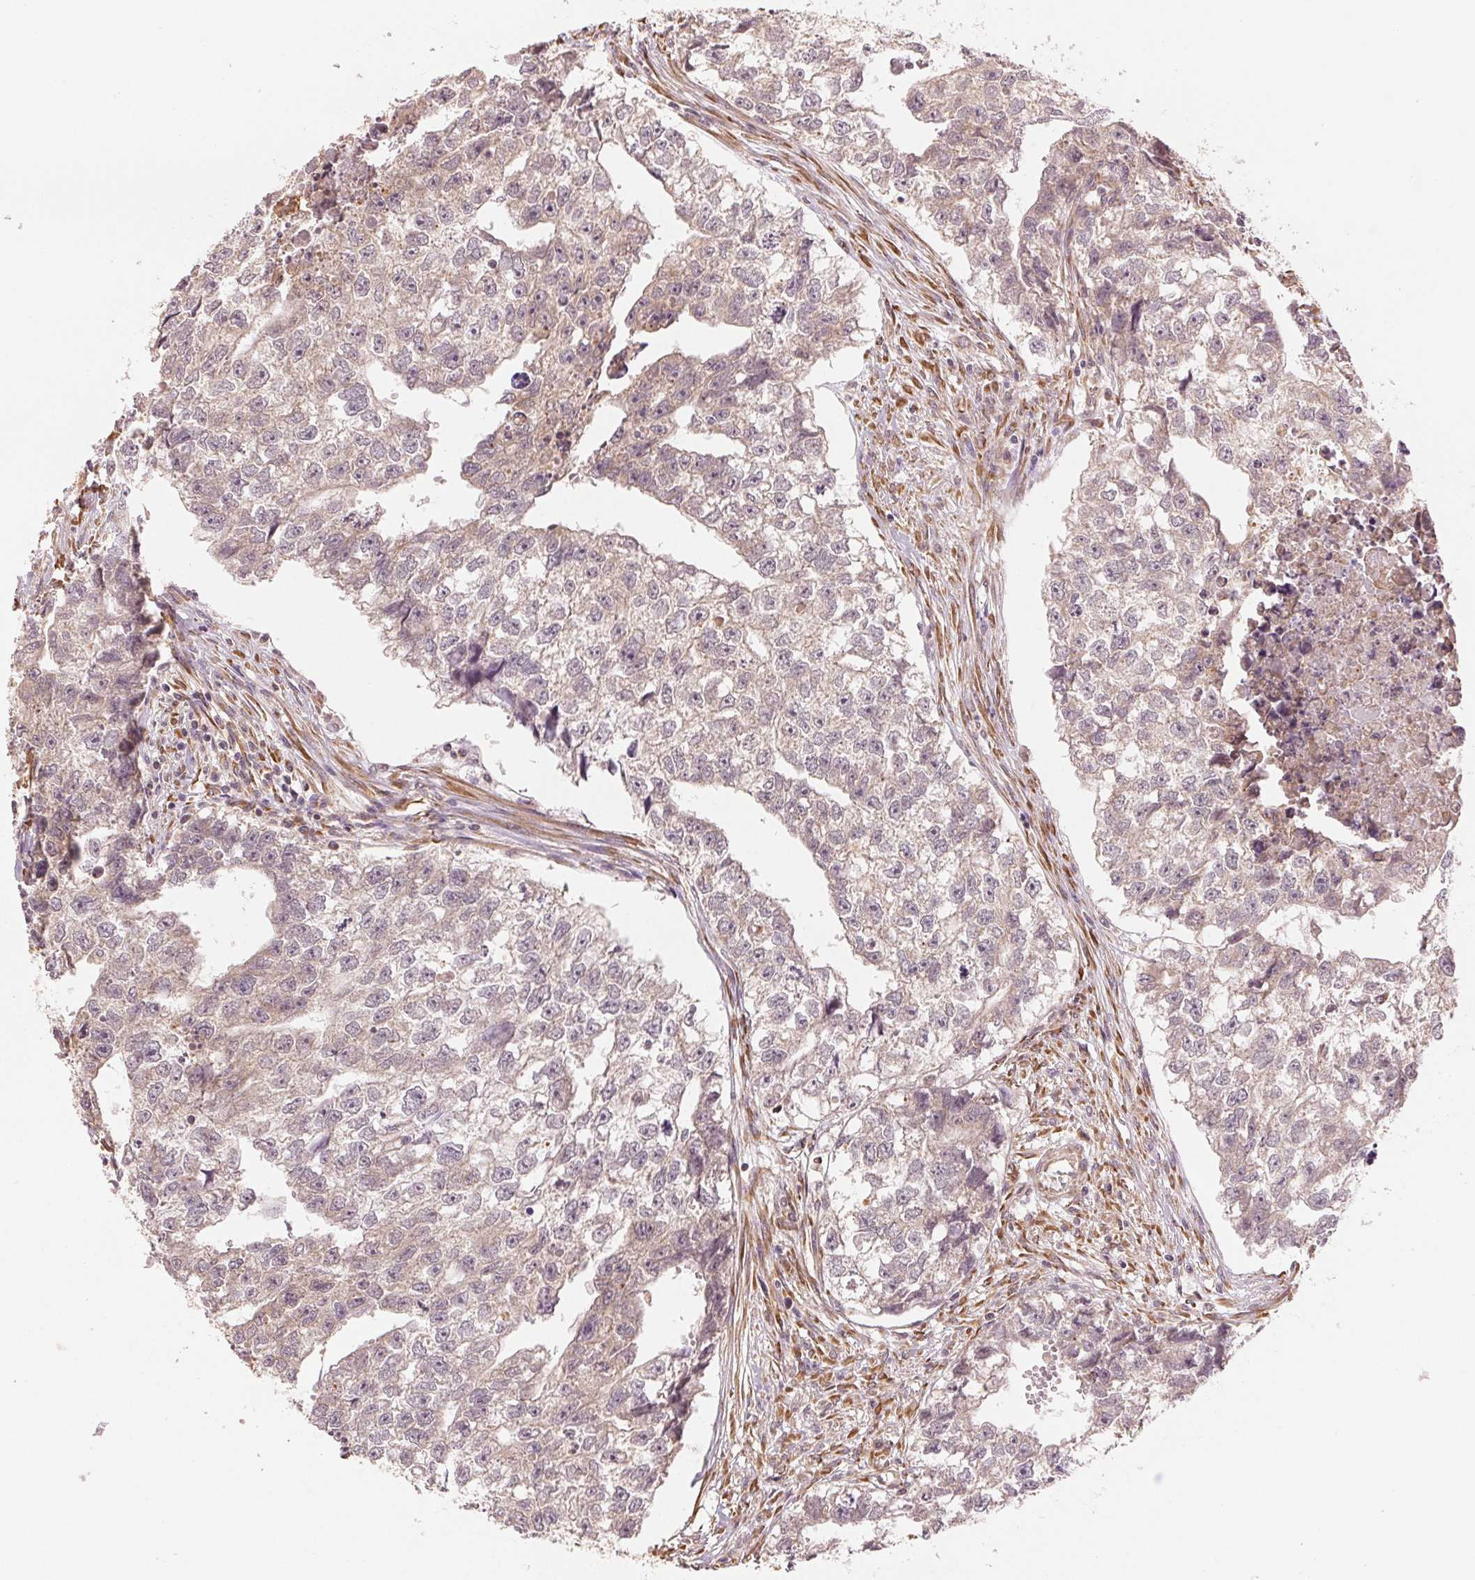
{"staining": {"intensity": "weak", "quantity": "<25%", "location": "cytoplasmic/membranous"}, "tissue": "testis cancer", "cell_type": "Tumor cells", "image_type": "cancer", "snomed": [{"axis": "morphology", "description": "Carcinoma, Embryonal, NOS"}, {"axis": "morphology", "description": "Teratoma, malignant, NOS"}, {"axis": "topography", "description": "Testis"}], "caption": "Tumor cells are negative for protein expression in human testis embryonal carcinoma. (Stains: DAB (3,3'-diaminobenzidine) immunohistochemistry (IHC) with hematoxylin counter stain, Microscopy: brightfield microscopy at high magnification).", "gene": "SLC20A1", "patient": {"sex": "male", "age": 44}}